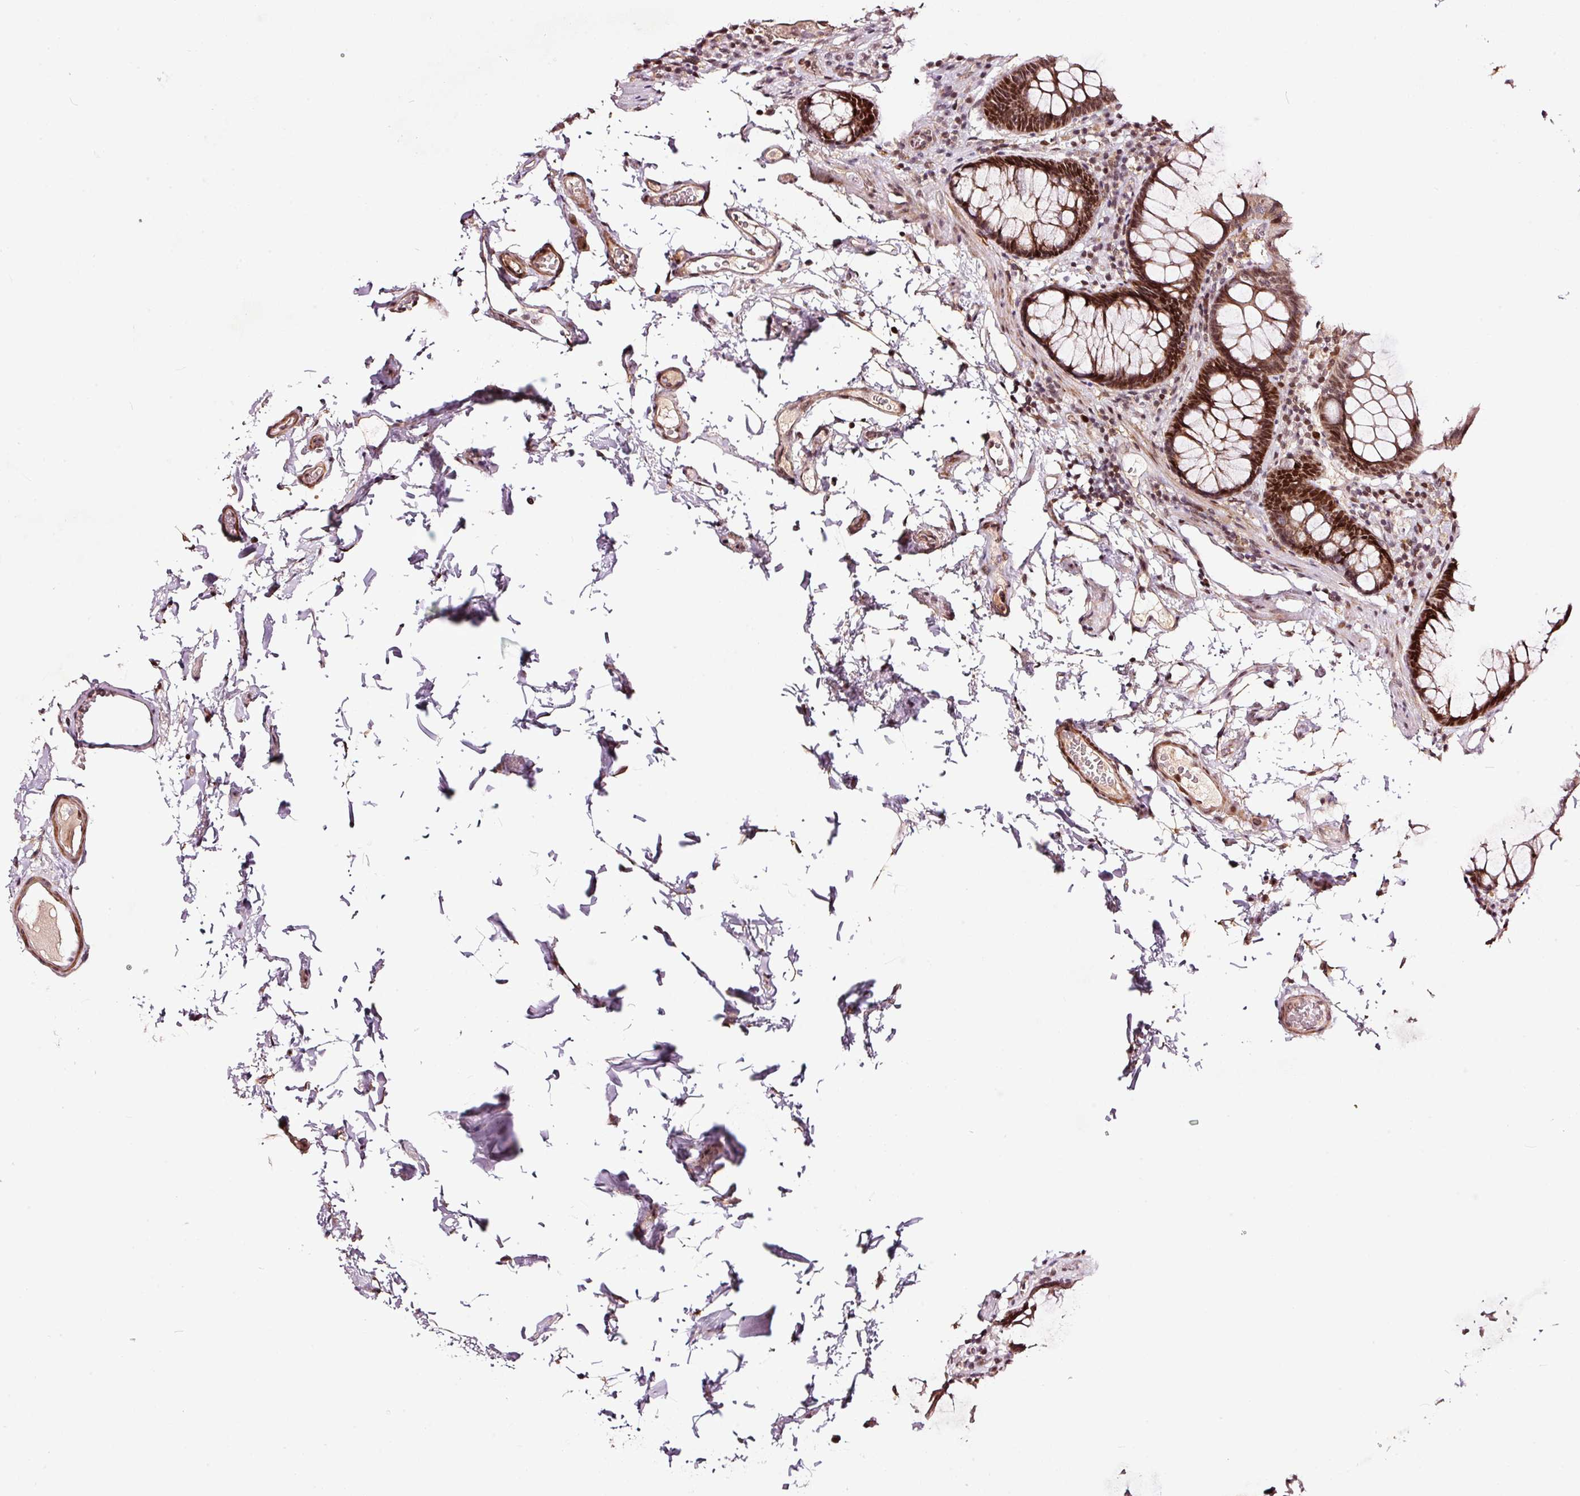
{"staining": {"intensity": "moderate", "quantity": ">75%", "location": "nuclear"}, "tissue": "colon", "cell_type": "Endothelial cells", "image_type": "normal", "snomed": [{"axis": "morphology", "description": "Normal tissue, NOS"}, {"axis": "topography", "description": "Colon"}, {"axis": "topography", "description": "Peripheral nerve tissue"}], "caption": "Immunohistochemical staining of unremarkable human colon displays moderate nuclear protein expression in approximately >75% of endothelial cells.", "gene": "RFC4", "patient": {"sex": "male", "age": 84}}